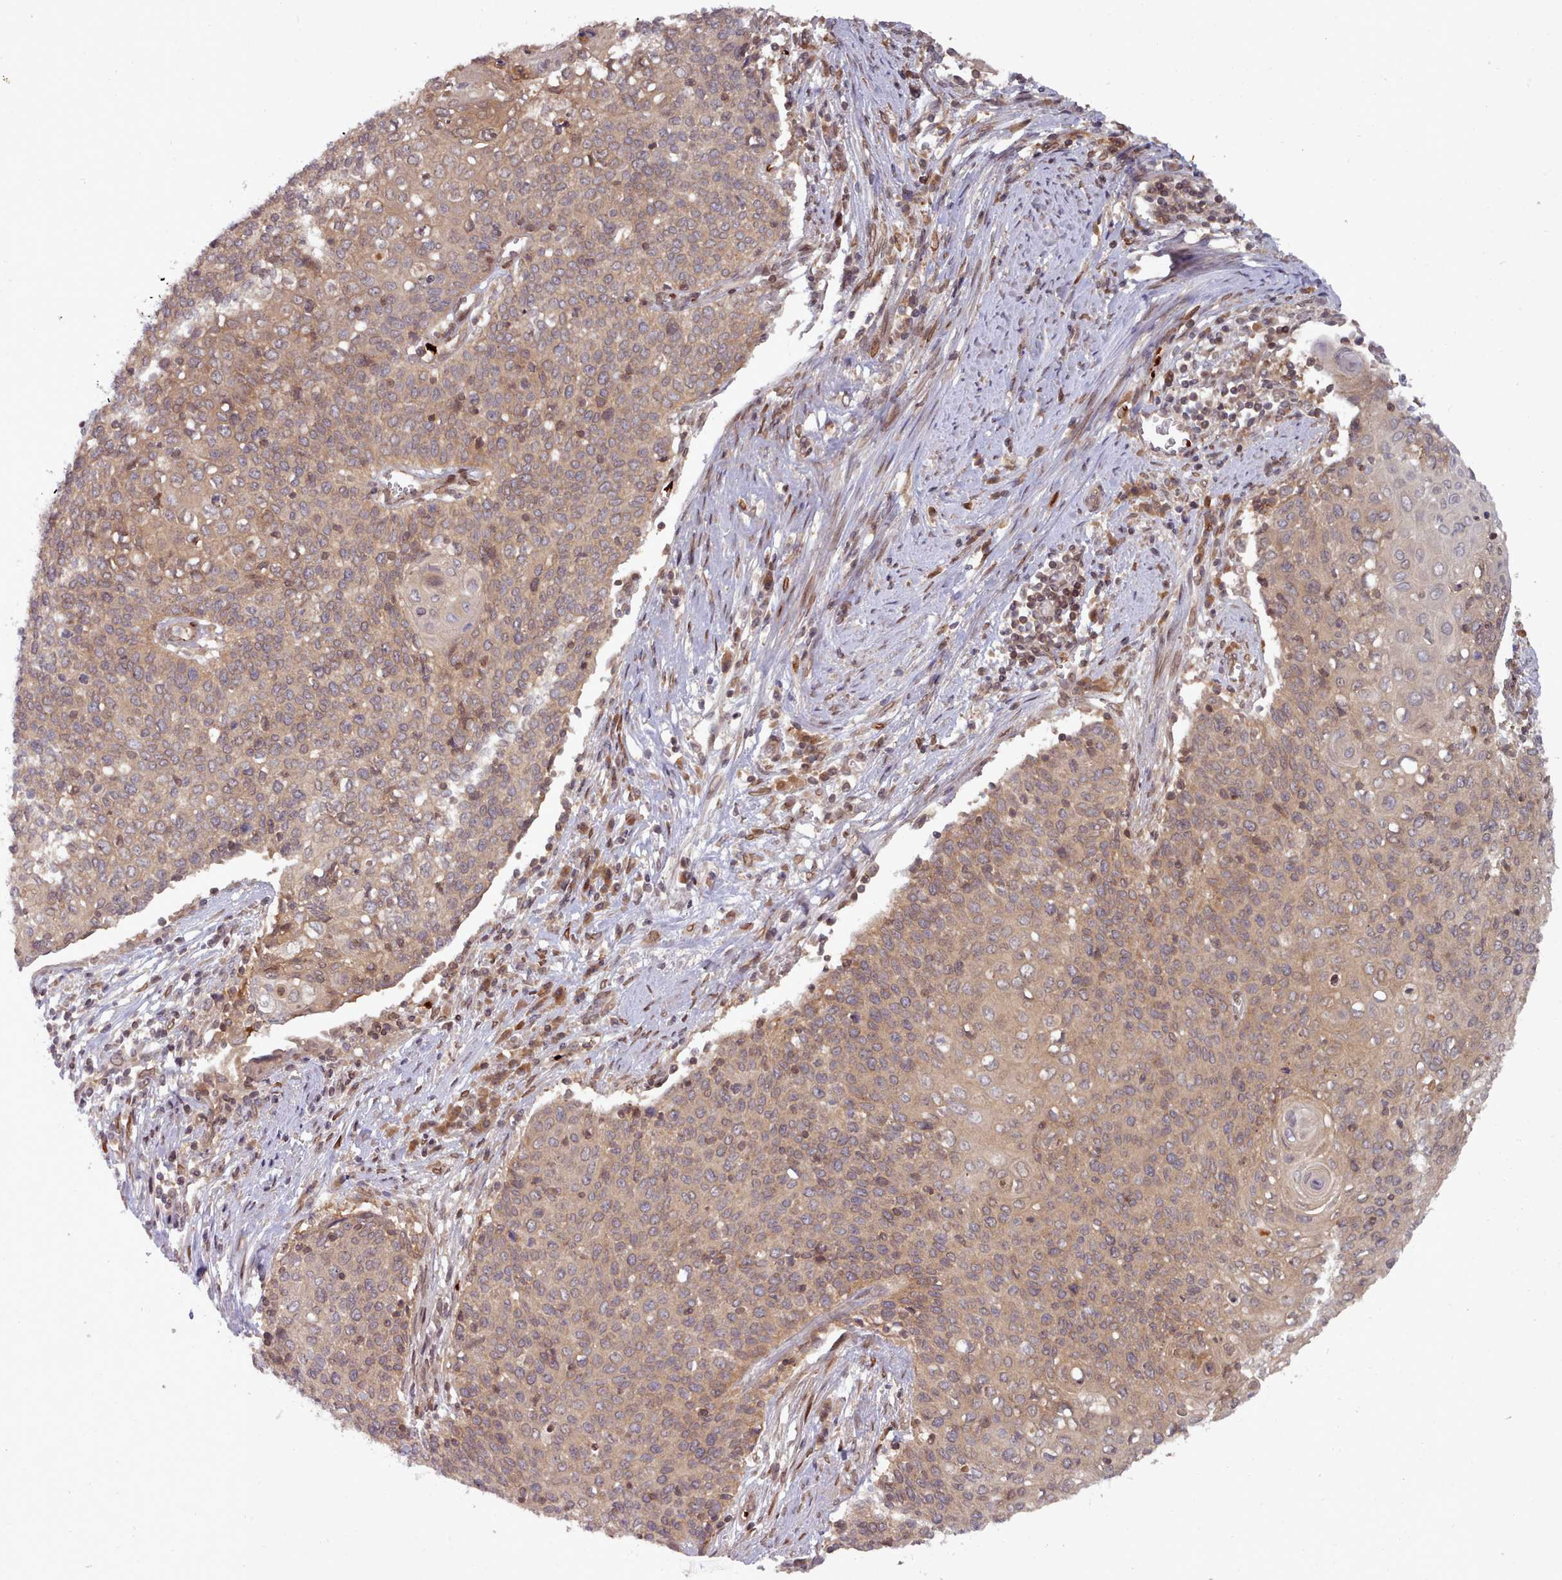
{"staining": {"intensity": "weak", "quantity": ">75%", "location": "cytoplasmic/membranous,nuclear"}, "tissue": "cervical cancer", "cell_type": "Tumor cells", "image_type": "cancer", "snomed": [{"axis": "morphology", "description": "Squamous cell carcinoma, NOS"}, {"axis": "topography", "description": "Cervix"}], "caption": "Squamous cell carcinoma (cervical) tissue displays weak cytoplasmic/membranous and nuclear positivity in about >75% of tumor cells, visualized by immunohistochemistry.", "gene": "UBE2G1", "patient": {"sex": "female", "age": 39}}